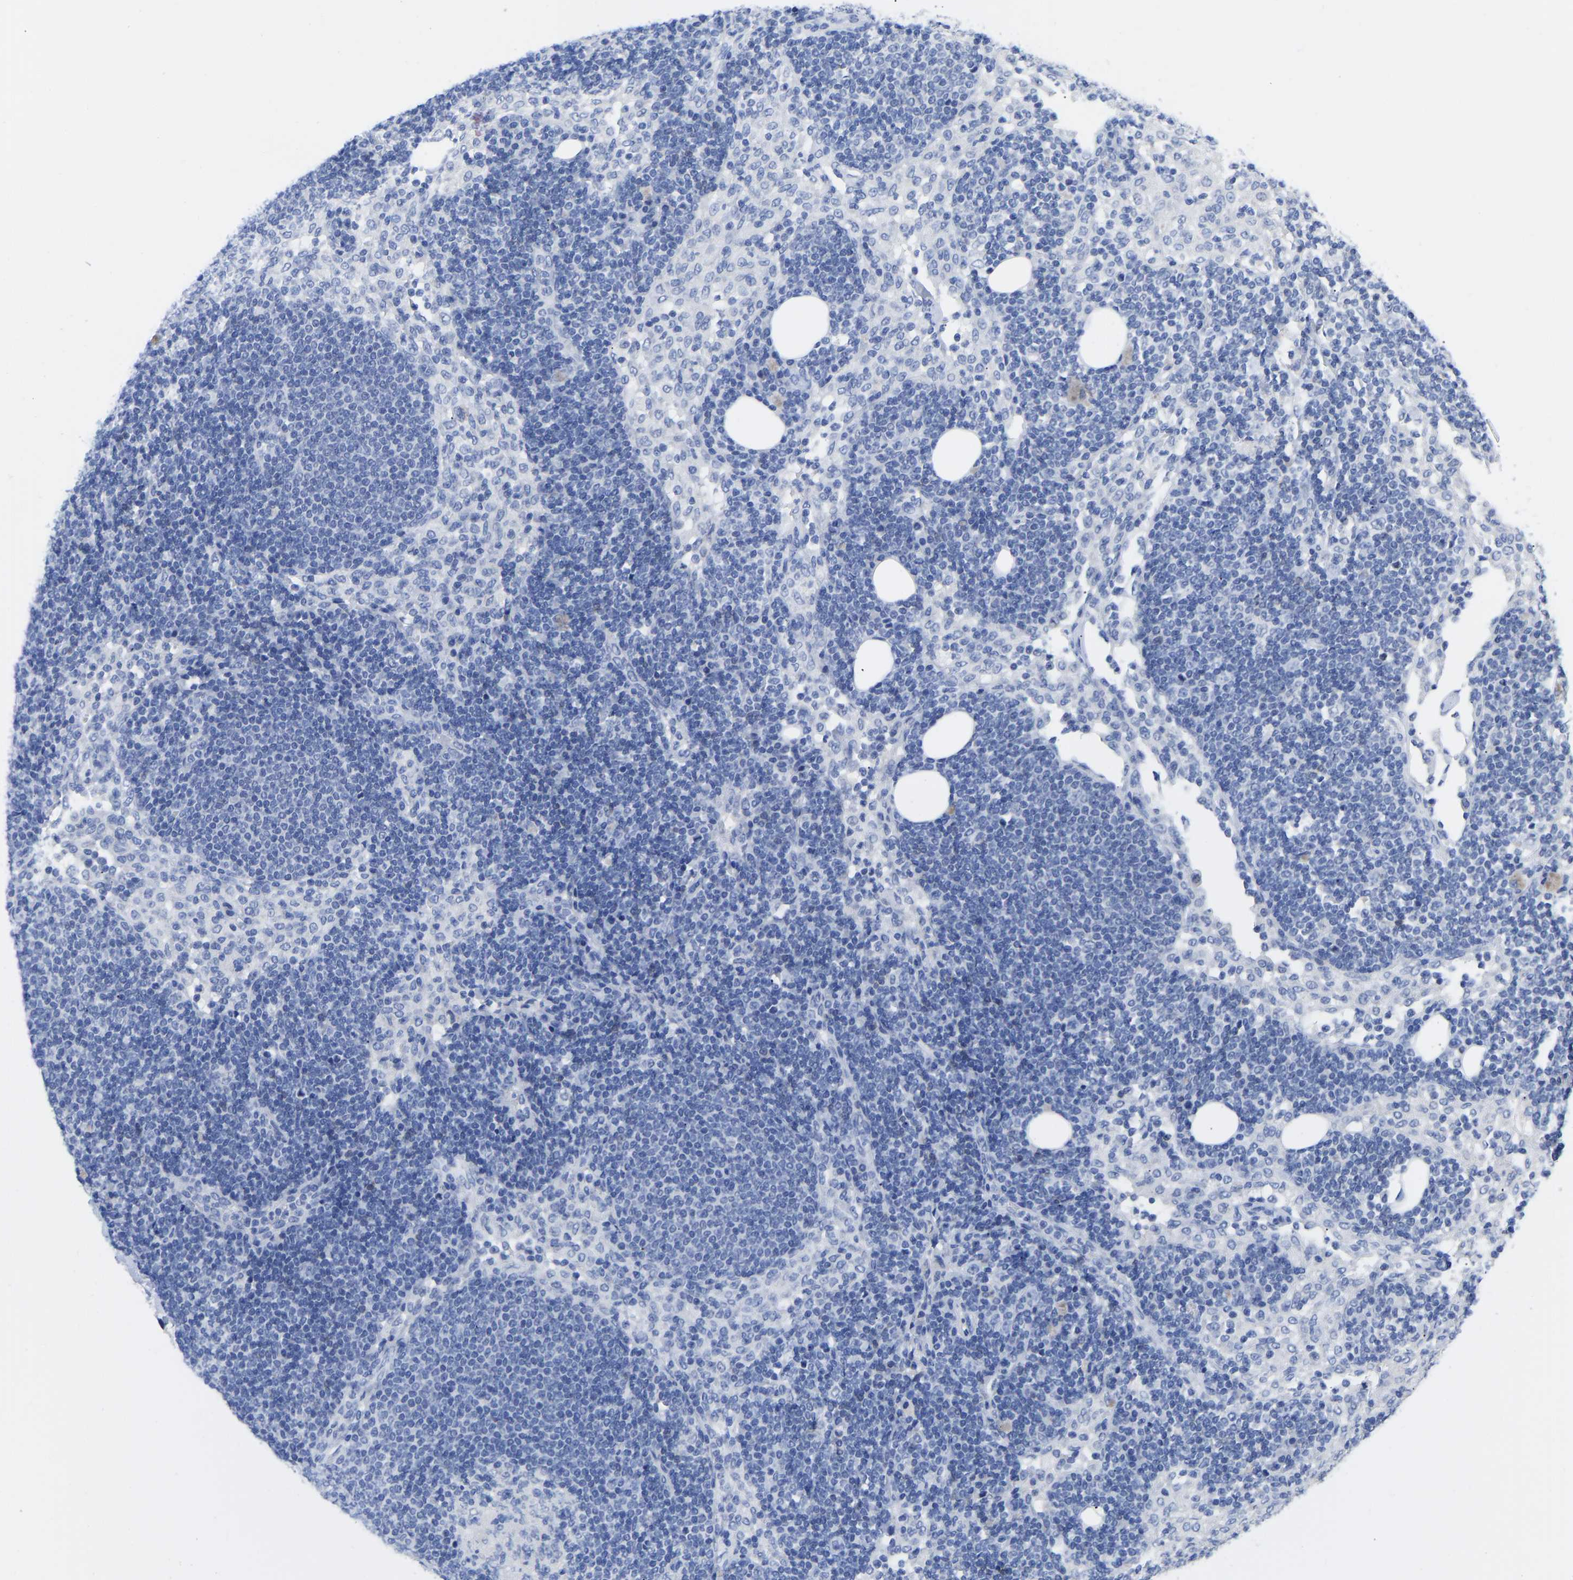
{"staining": {"intensity": "negative", "quantity": "none", "location": "none"}, "tissue": "lymph node", "cell_type": "Germinal center cells", "image_type": "normal", "snomed": [{"axis": "morphology", "description": "Normal tissue, NOS"}, {"axis": "morphology", "description": "Carcinoid, malignant, NOS"}, {"axis": "topography", "description": "Lymph node"}], "caption": "This is an IHC photomicrograph of unremarkable lymph node. There is no expression in germinal center cells.", "gene": "GPA33", "patient": {"sex": "male", "age": 47}}